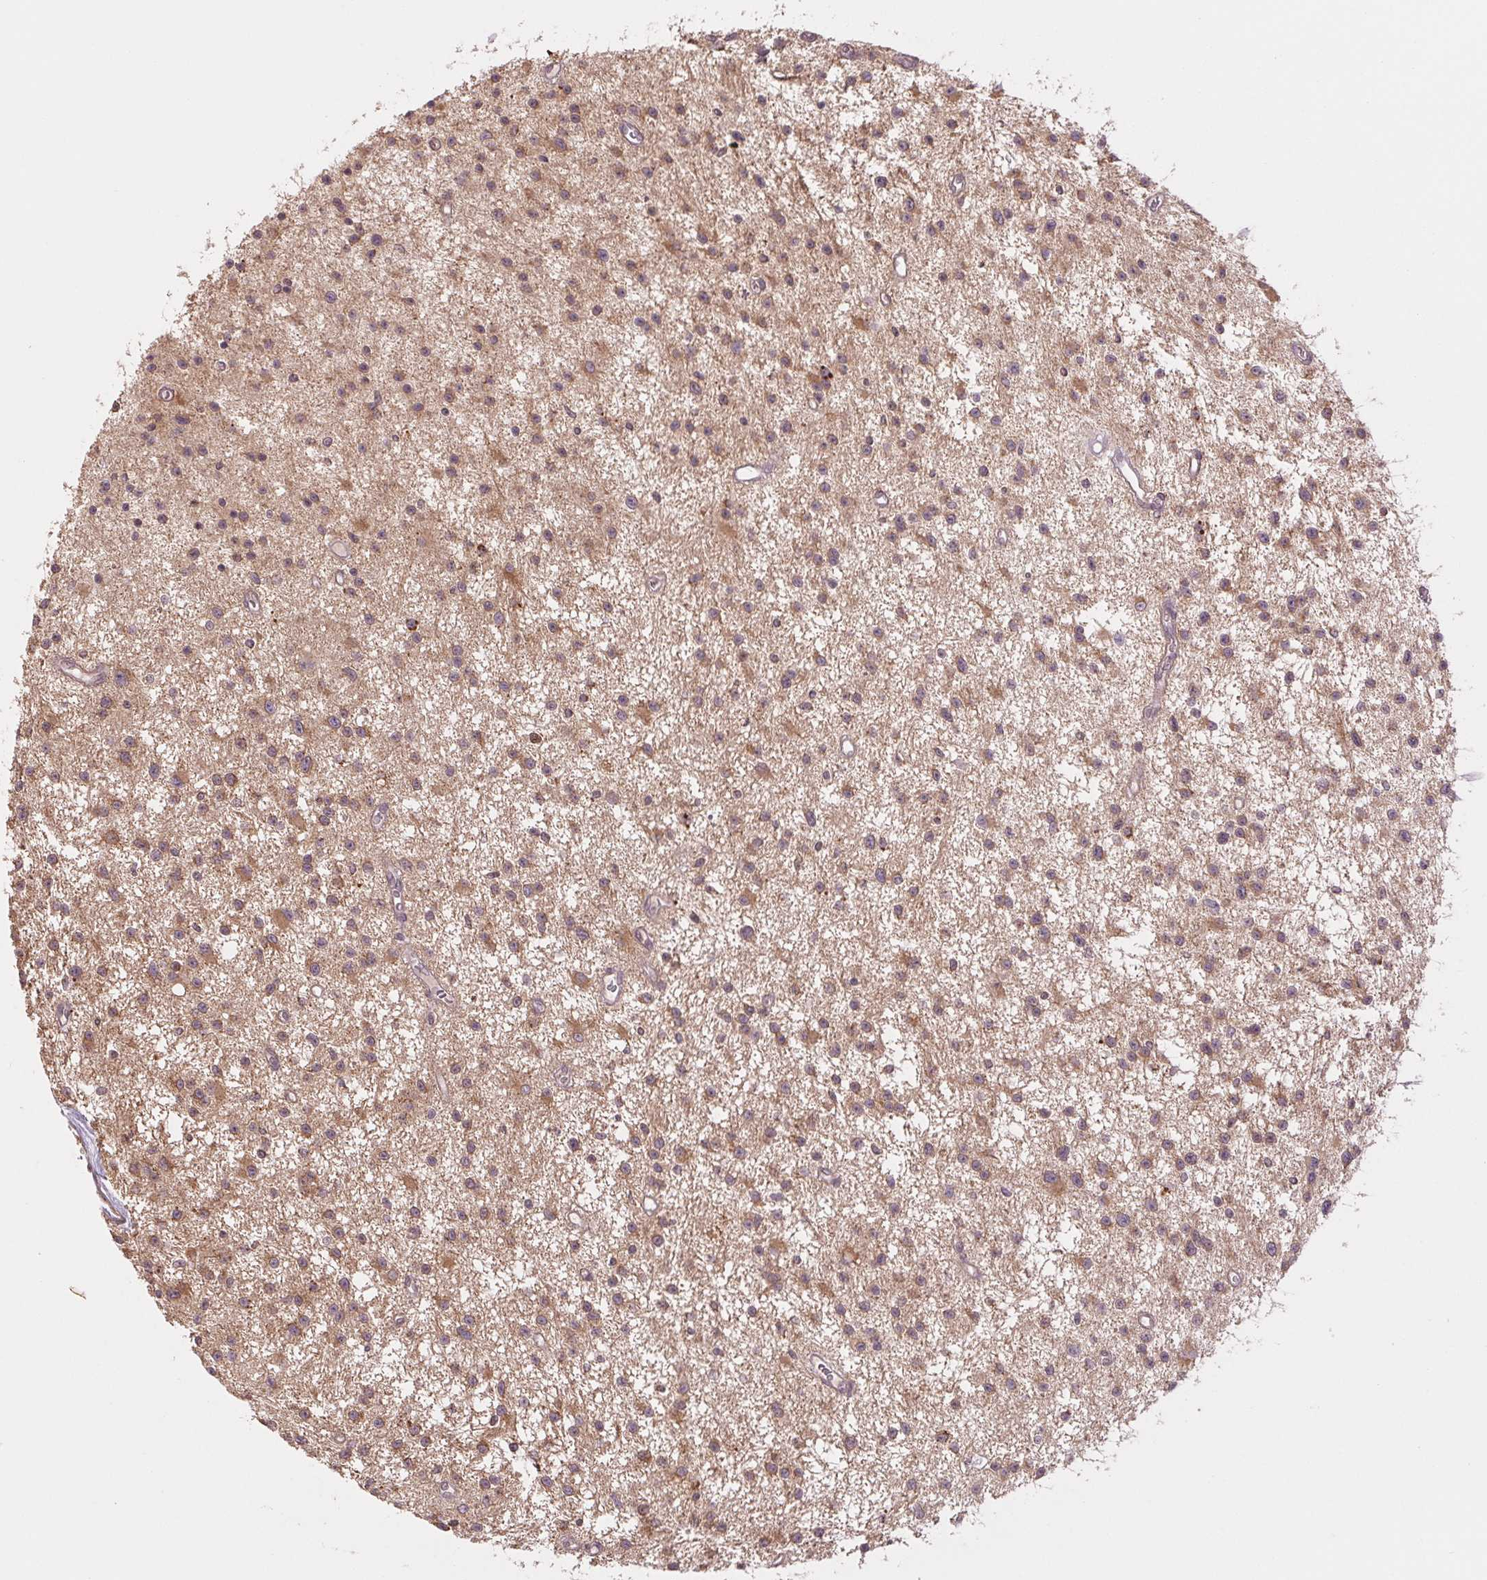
{"staining": {"intensity": "moderate", "quantity": ">75%", "location": "cytoplasmic/membranous"}, "tissue": "glioma", "cell_type": "Tumor cells", "image_type": "cancer", "snomed": [{"axis": "morphology", "description": "Glioma, malignant, Low grade"}, {"axis": "topography", "description": "Brain"}], "caption": "Malignant low-grade glioma stained for a protein demonstrates moderate cytoplasmic/membranous positivity in tumor cells.", "gene": "MAP3K5", "patient": {"sex": "male", "age": 43}}